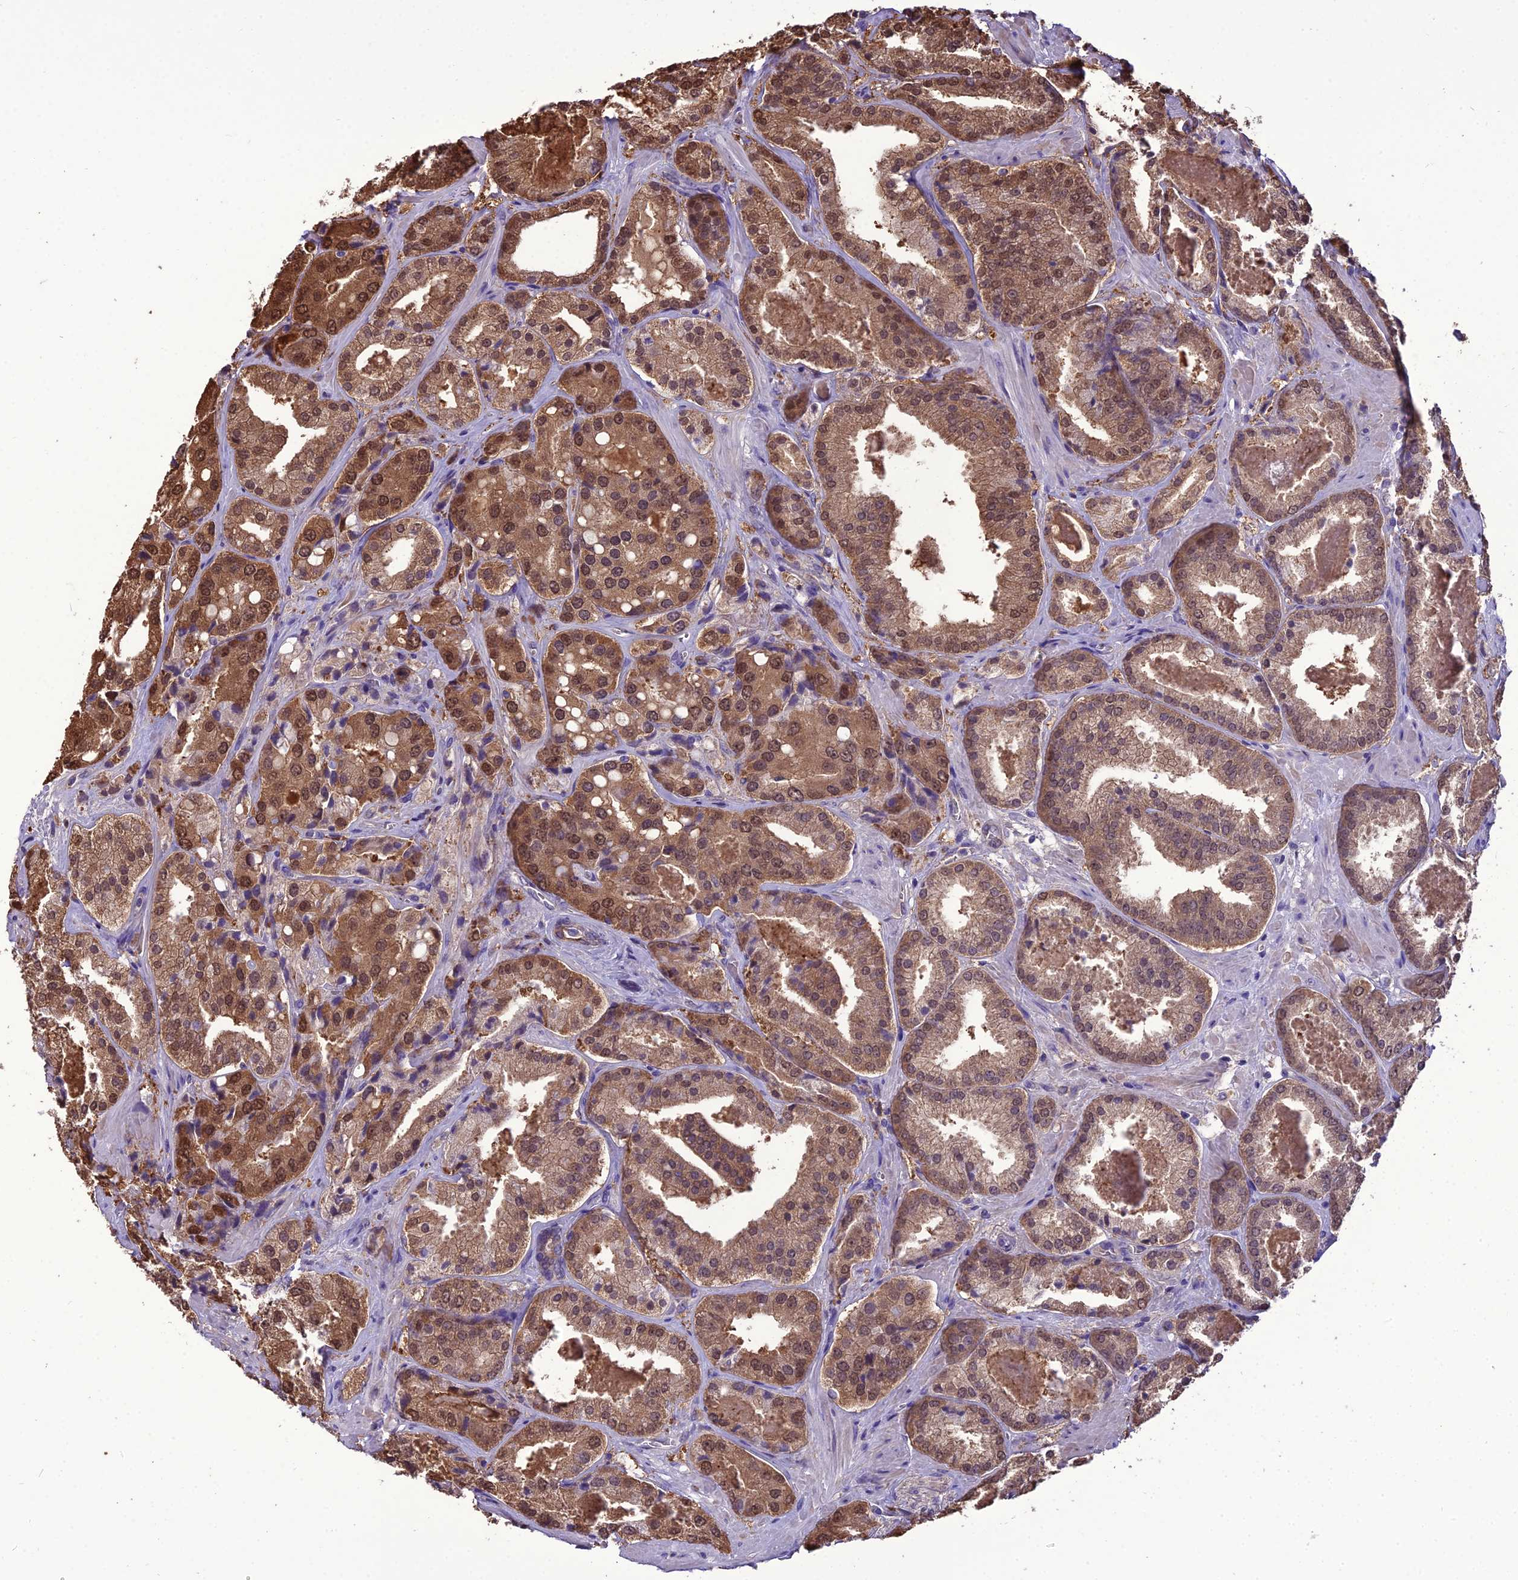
{"staining": {"intensity": "moderate", "quantity": ">75%", "location": "cytoplasmic/membranous,nuclear"}, "tissue": "prostate cancer", "cell_type": "Tumor cells", "image_type": "cancer", "snomed": [{"axis": "morphology", "description": "Adenocarcinoma, High grade"}, {"axis": "topography", "description": "Prostate"}], "caption": "Immunohistochemical staining of human prostate cancer shows medium levels of moderate cytoplasmic/membranous and nuclear staining in about >75% of tumor cells.", "gene": "BORCS6", "patient": {"sex": "male", "age": 63}}